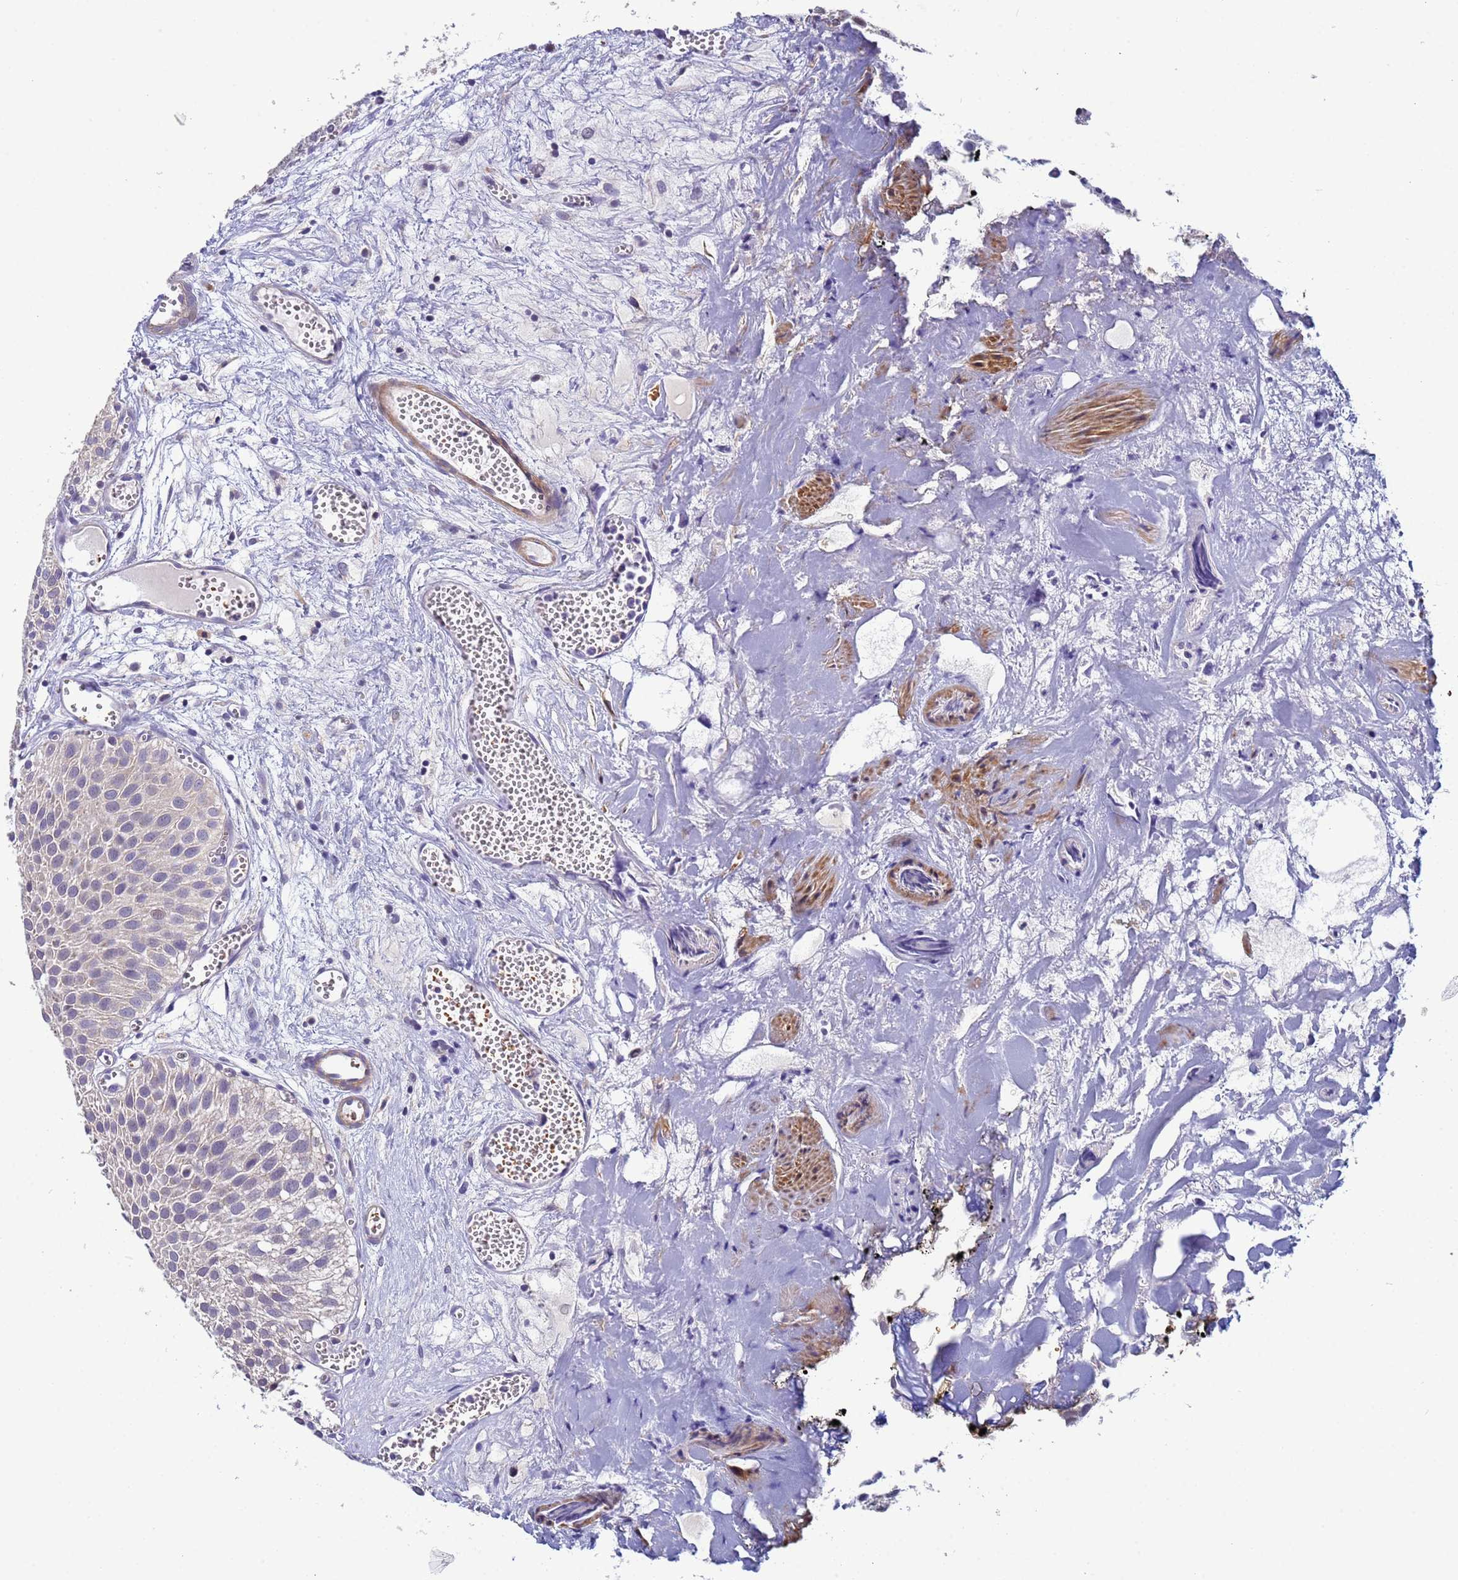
{"staining": {"intensity": "negative", "quantity": "none", "location": "none"}, "tissue": "urothelial cancer", "cell_type": "Tumor cells", "image_type": "cancer", "snomed": [{"axis": "morphology", "description": "Urothelial carcinoma, Low grade"}, {"axis": "topography", "description": "Urinary bladder"}], "caption": "Urothelial cancer stained for a protein using IHC displays no expression tumor cells.", "gene": "CLHC1", "patient": {"sex": "male", "age": 88}}